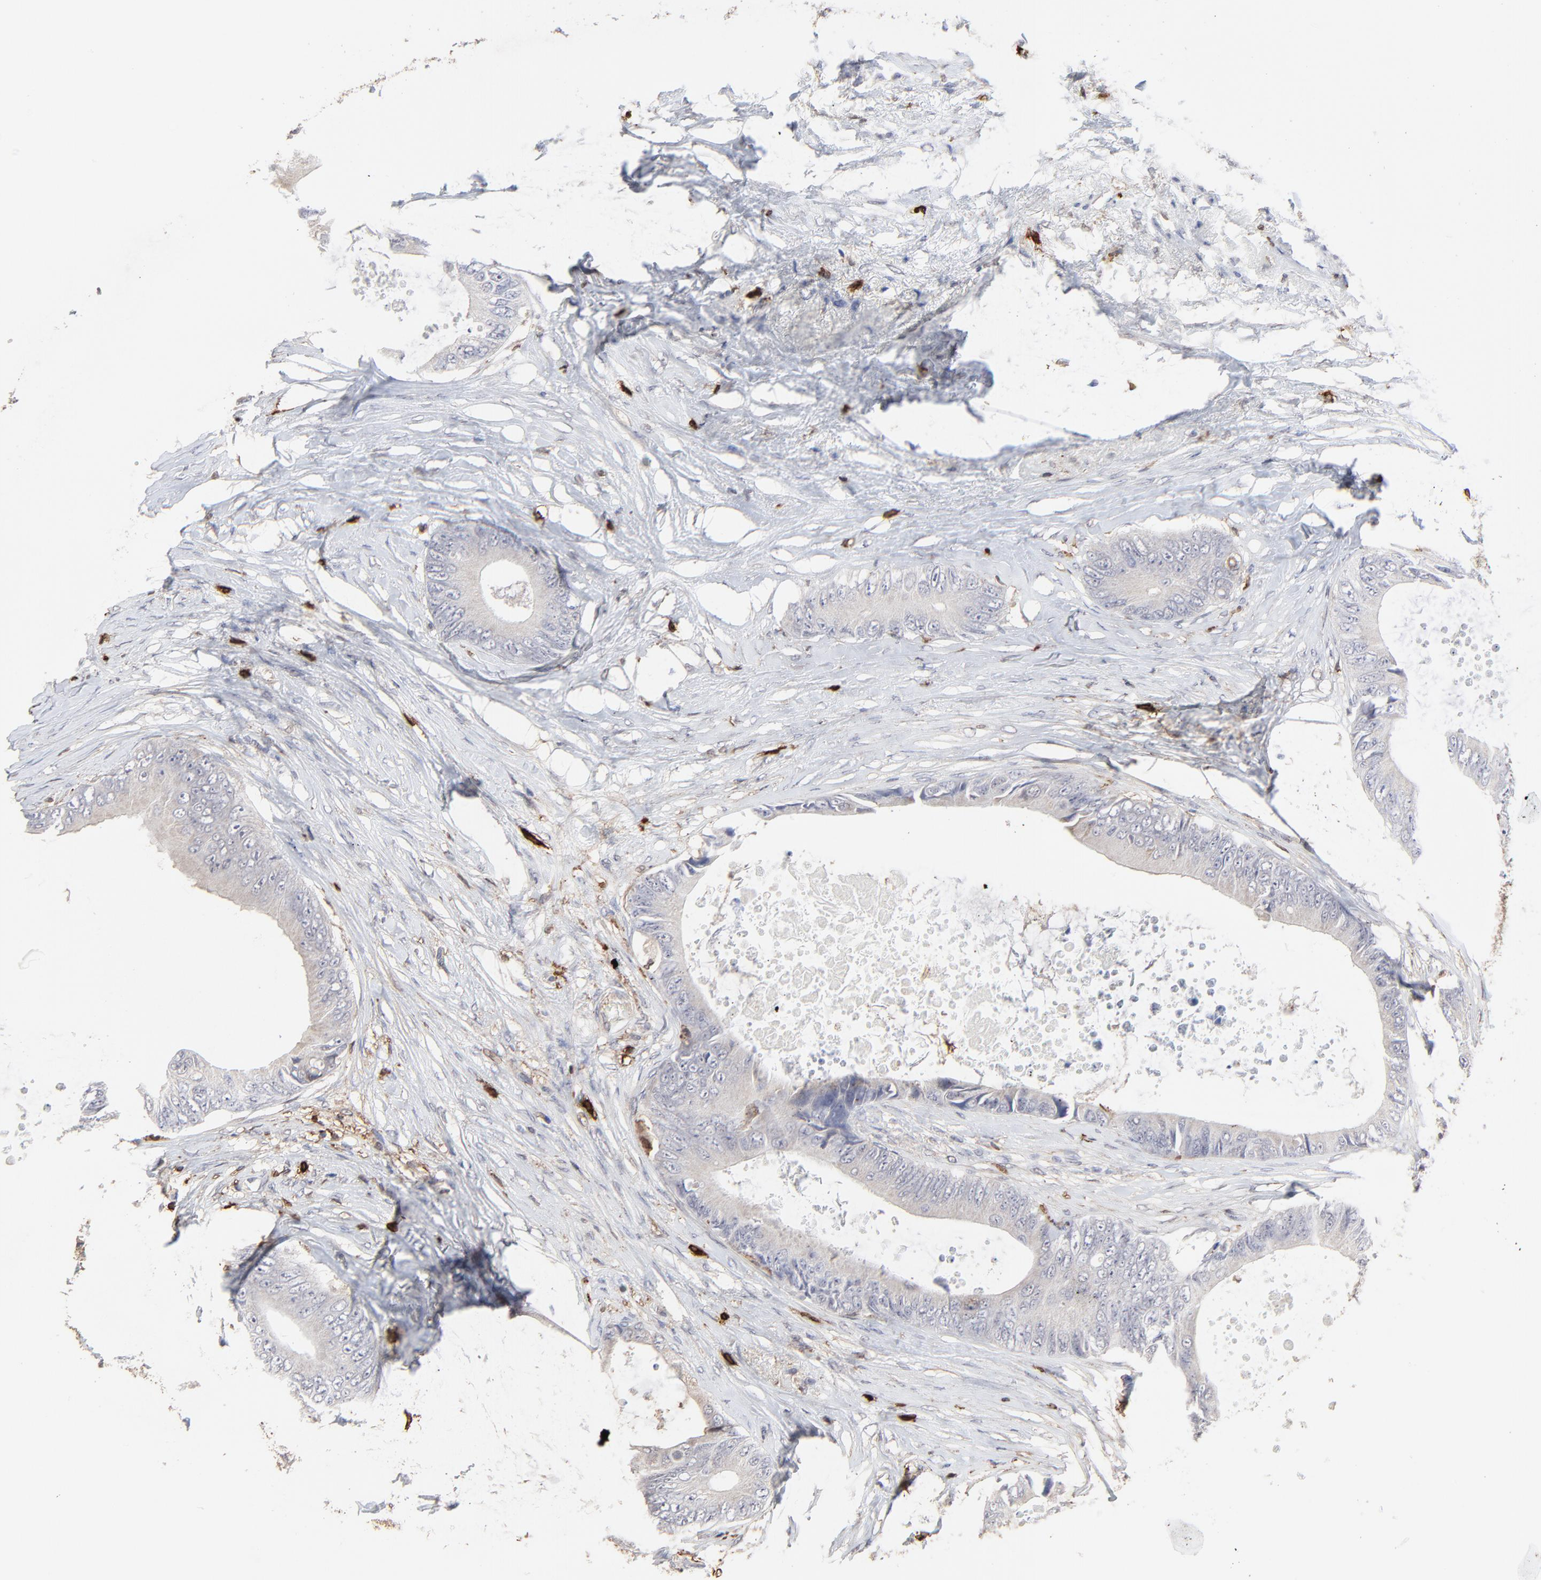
{"staining": {"intensity": "negative", "quantity": "none", "location": "none"}, "tissue": "colorectal cancer", "cell_type": "Tumor cells", "image_type": "cancer", "snomed": [{"axis": "morphology", "description": "Normal tissue, NOS"}, {"axis": "morphology", "description": "Adenocarcinoma, NOS"}, {"axis": "topography", "description": "Rectum"}, {"axis": "topography", "description": "Peripheral nerve tissue"}], "caption": "Immunohistochemical staining of colorectal adenocarcinoma demonstrates no significant staining in tumor cells. Brightfield microscopy of IHC stained with DAB (3,3'-diaminobenzidine) (brown) and hematoxylin (blue), captured at high magnification.", "gene": "SLC6A14", "patient": {"sex": "female", "age": 77}}